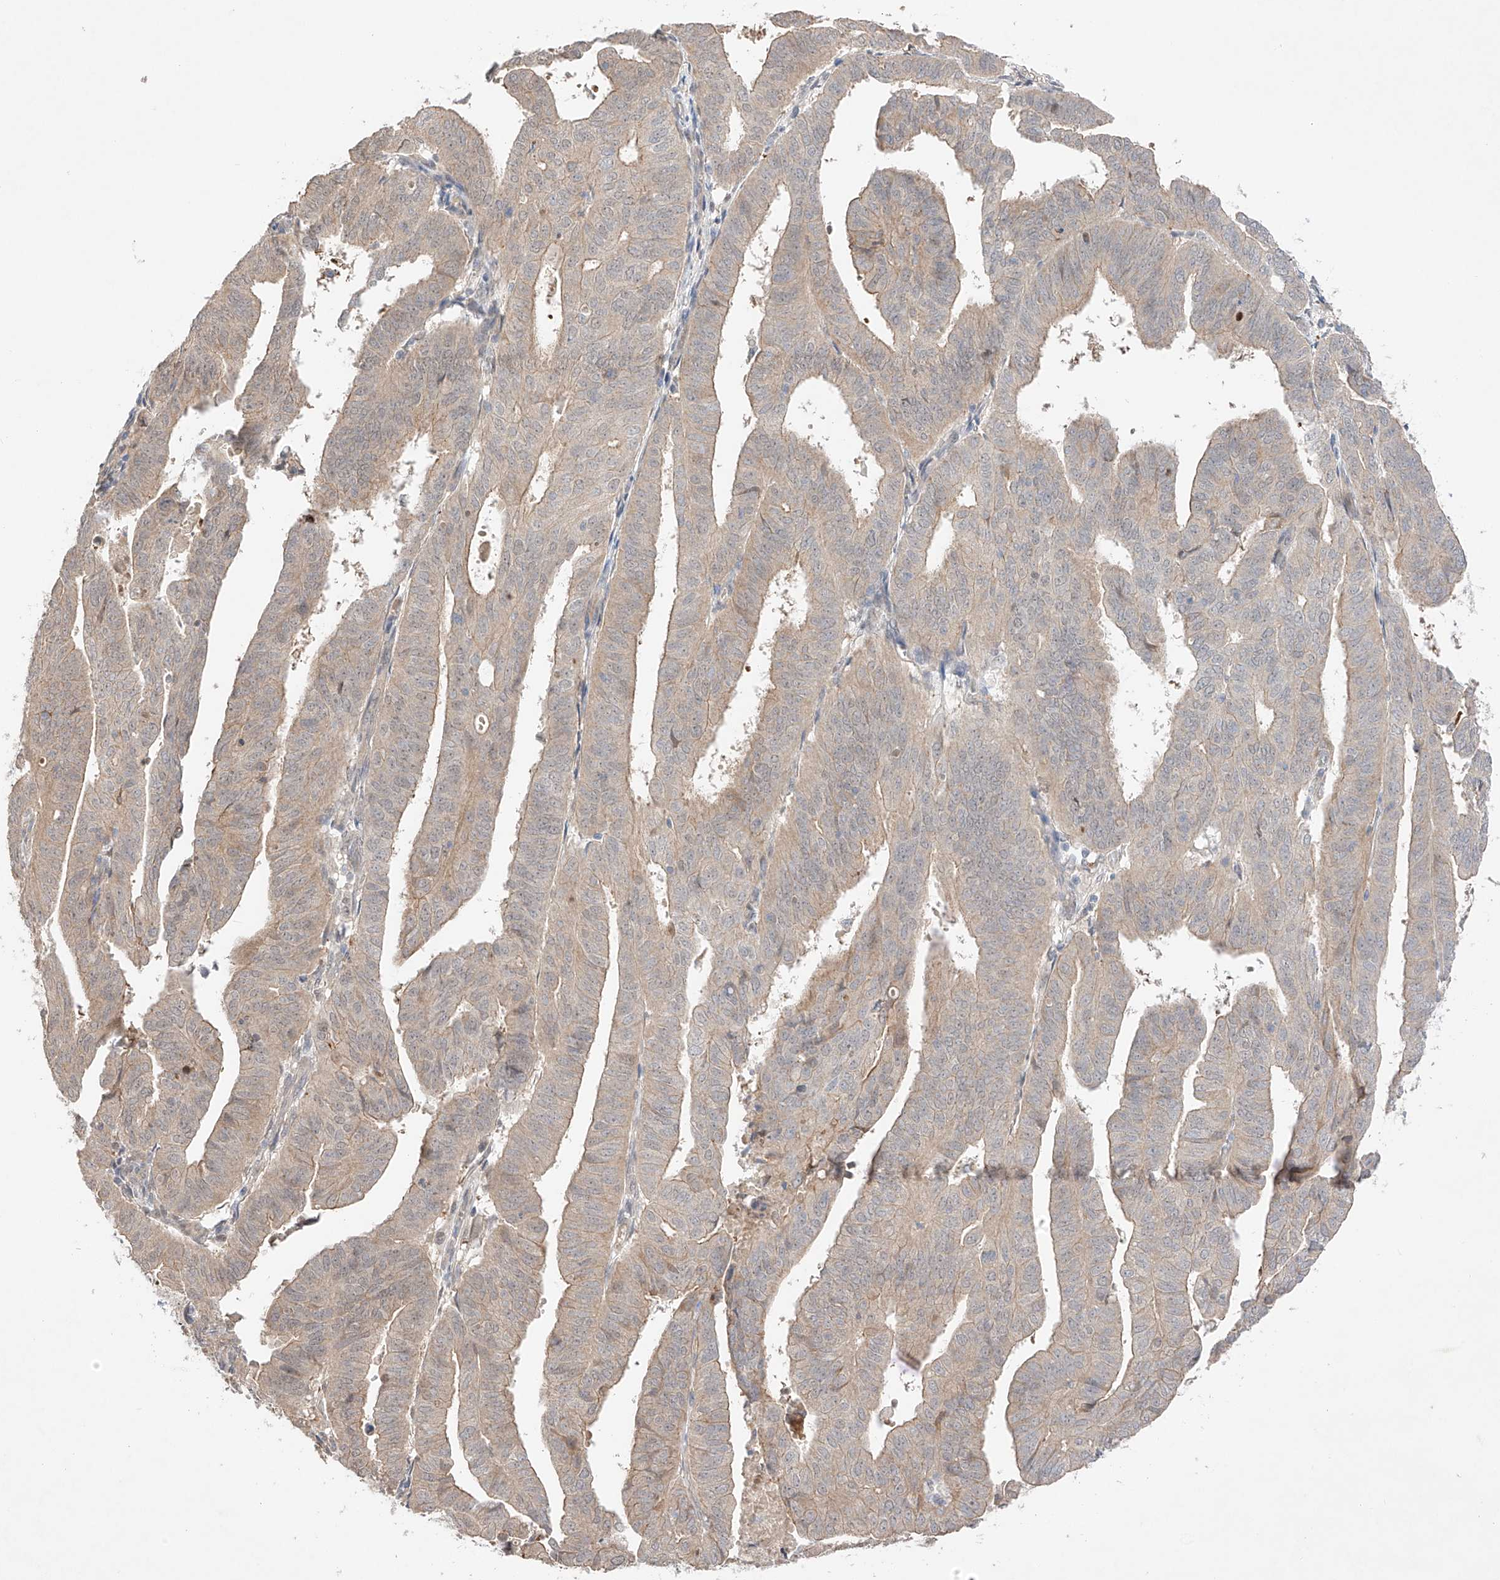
{"staining": {"intensity": "moderate", "quantity": "<25%", "location": "cytoplasmic/membranous"}, "tissue": "endometrial cancer", "cell_type": "Tumor cells", "image_type": "cancer", "snomed": [{"axis": "morphology", "description": "Adenocarcinoma, NOS"}, {"axis": "topography", "description": "Uterus"}], "caption": "Approximately <25% of tumor cells in endometrial cancer (adenocarcinoma) demonstrate moderate cytoplasmic/membranous protein staining as visualized by brown immunohistochemical staining.", "gene": "IL22RA2", "patient": {"sex": "female", "age": 77}}